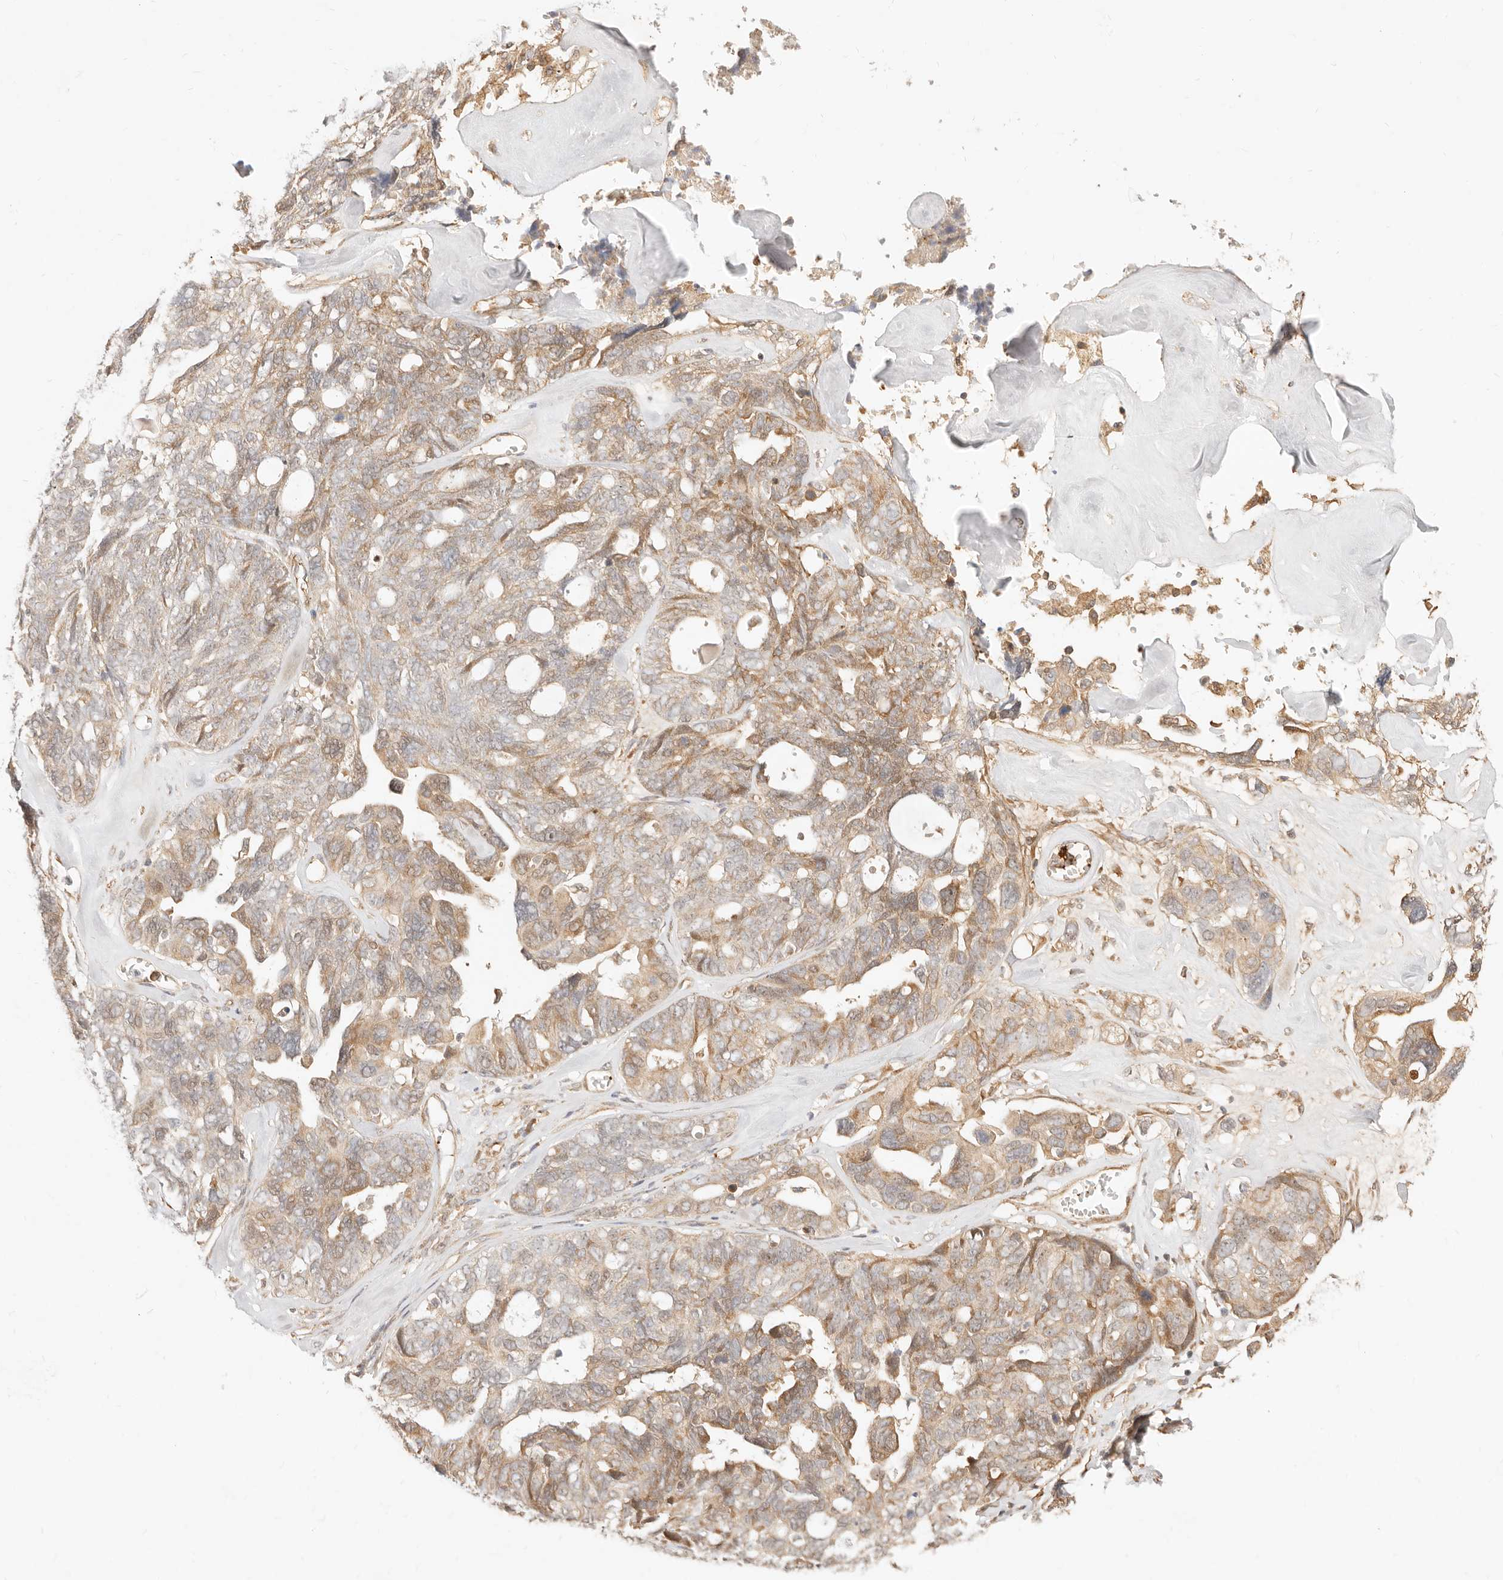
{"staining": {"intensity": "moderate", "quantity": "25%-75%", "location": "cytoplasmic/membranous"}, "tissue": "ovarian cancer", "cell_type": "Tumor cells", "image_type": "cancer", "snomed": [{"axis": "morphology", "description": "Cystadenocarcinoma, serous, NOS"}, {"axis": "topography", "description": "Ovary"}], "caption": "DAB (3,3'-diaminobenzidine) immunohistochemical staining of human serous cystadenocarcinoma (ovarian) shows moderate cytoplasmic/membranous protein expression in about 25%-75% of tumor cells.", "gene": "UBXN10", "patient": {"sex": "female", "age": 79}}